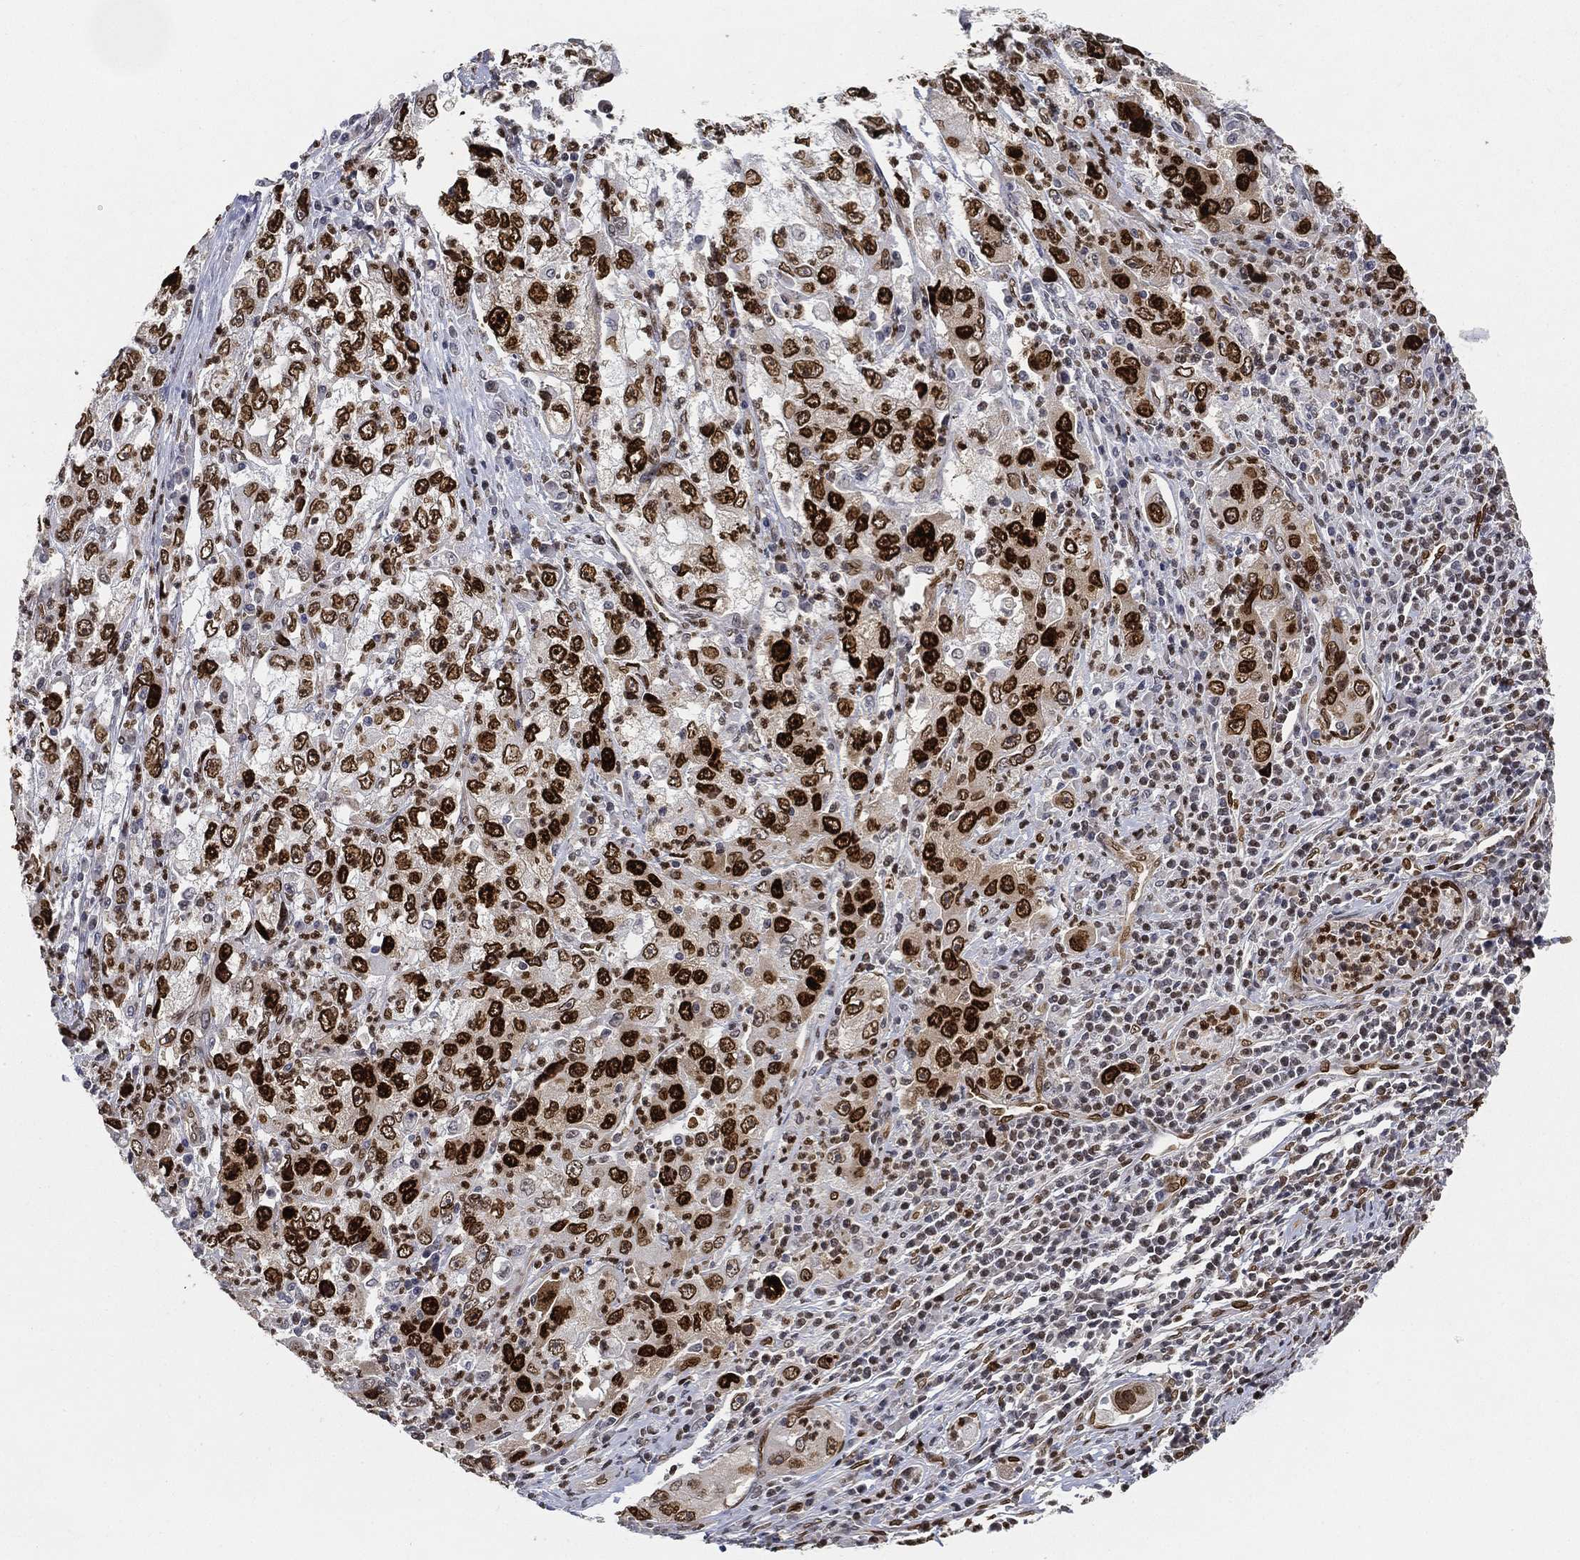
{"staining": {"intensity": "strong", "quantity": "25%-75%", "location": "nuclear"}, "tissue": "cervical cancer", "cell_type": "Tumor cells", "image_type": "cancer", "snomed": [{"axis": "morphology", "description": "Squamous cell carcinoma, NOS"}, {"axis": "topography", "description": "Cervix"}], "caption": "Immunohistochemical staining of squamous cell carcinoma (cervical) shows strong nuclear protein staining in approximately 25%-75% of tumor cells.", "gene": "LMNB1", "patient": {"sex": "female", "age": 36}}